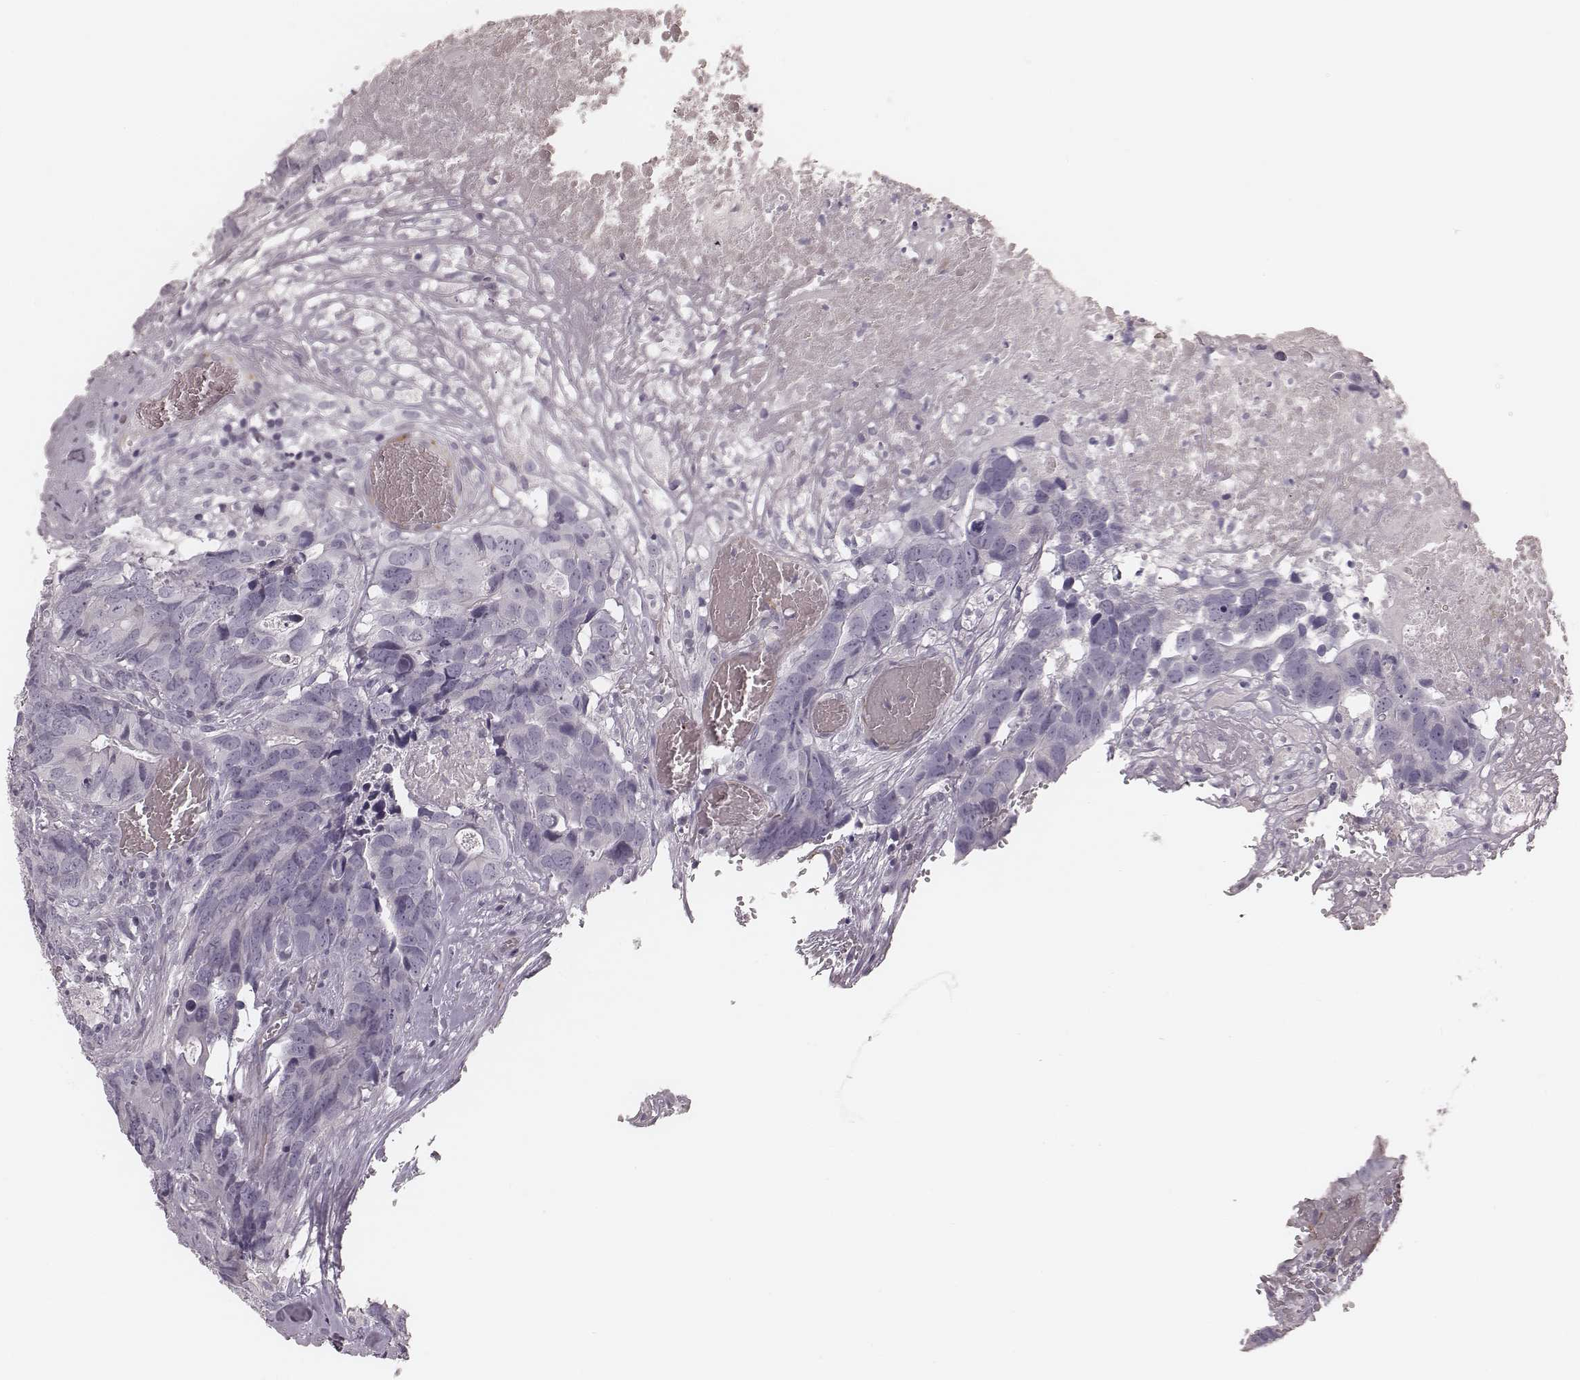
{"staining": {"intensity": "negative", "quantity": "none", "location": "none"}, "tissue": "colorectal cancer", "cell_type": "Tumor cells", "image_type": "cancer", "snomed": [{"axis": "morphology", "description": "Adenocarcinoma, NOS"}, {"axis": "topography", "description": "Colon"}], "caption": "A histopathology image of human adenocarcinoma (colorectal) is negative for staining in tumor cells.", "gene": "SPA17", "patient": {"sex": "female", "age": 82}}